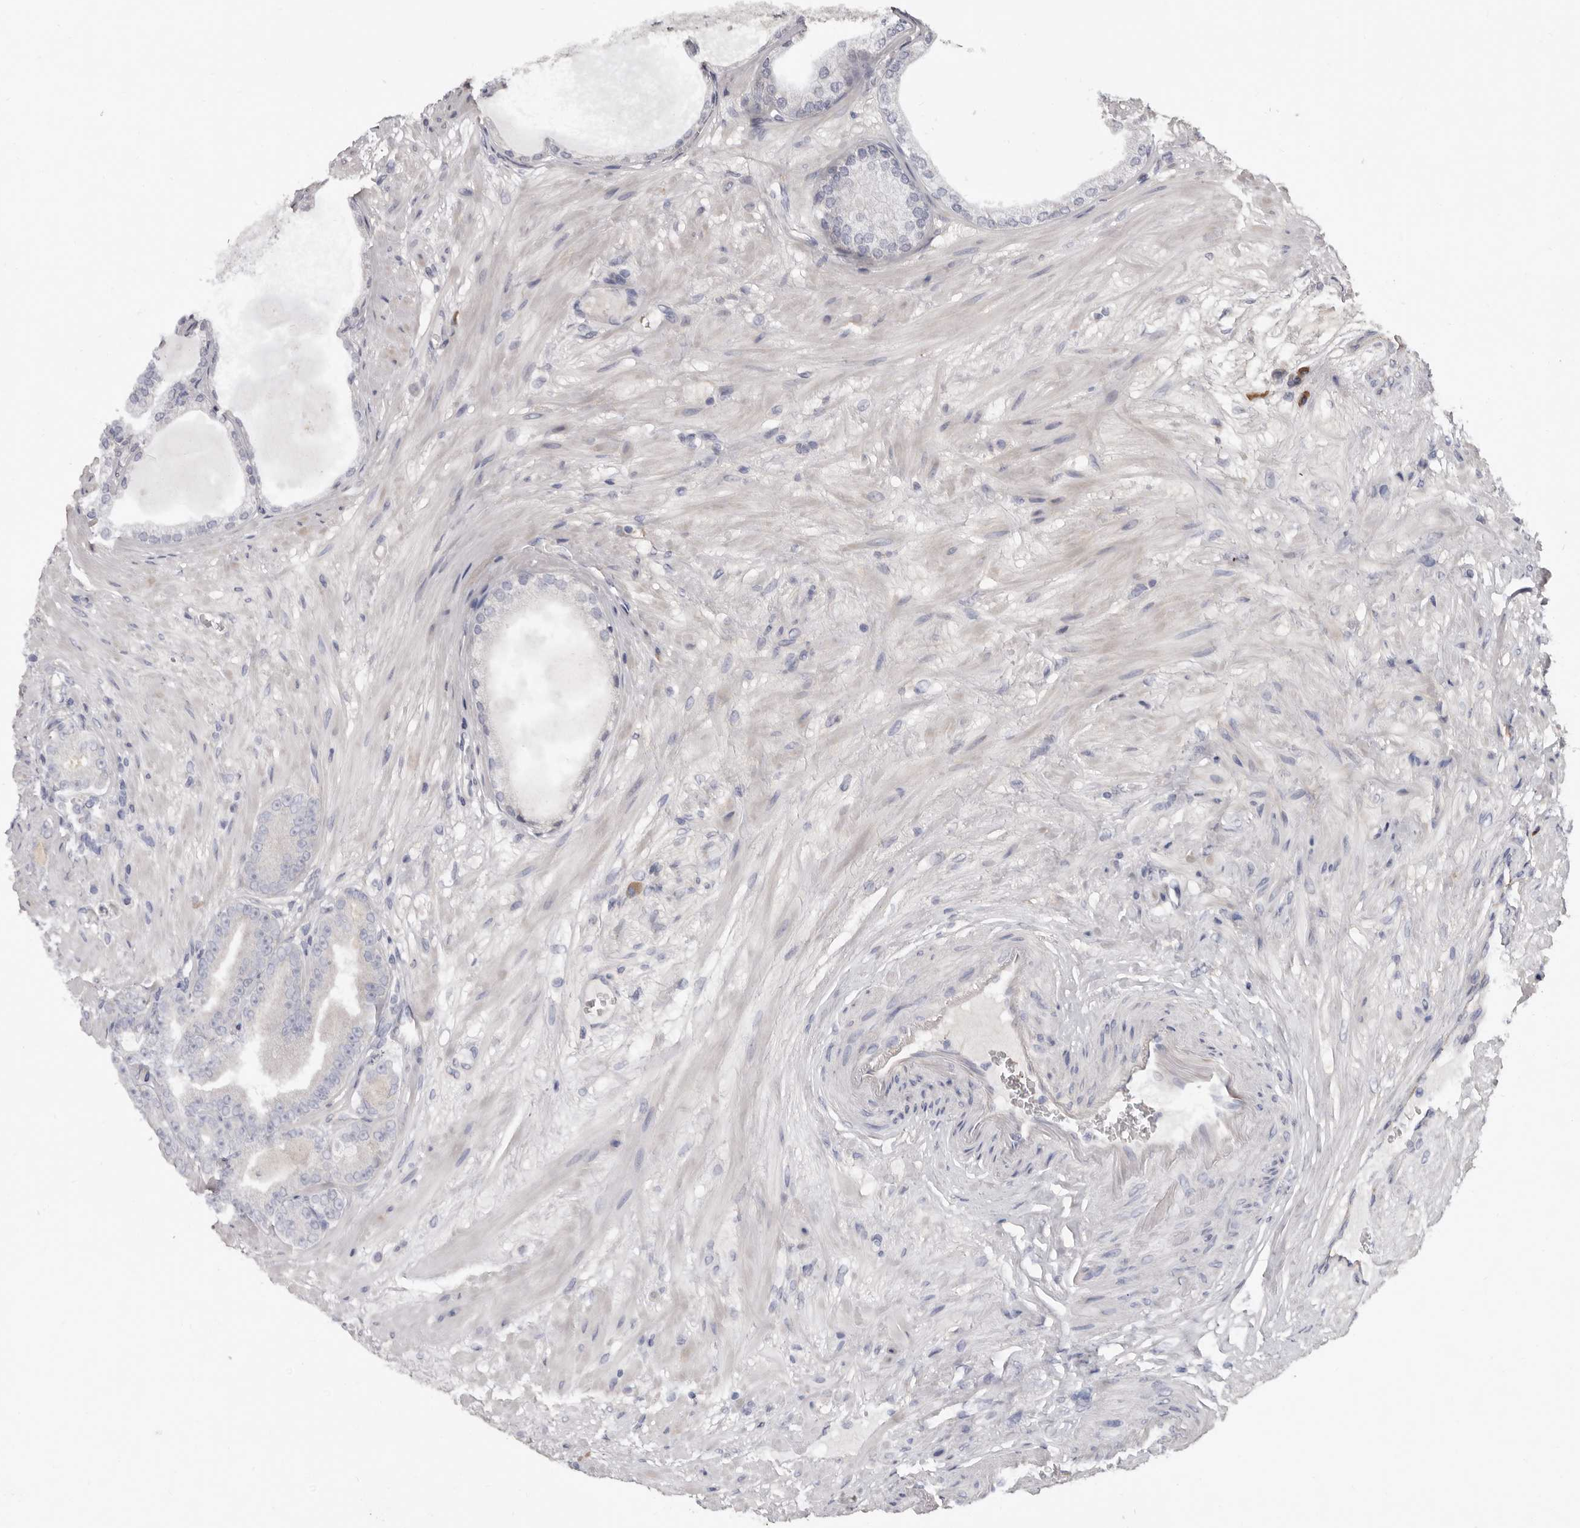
{"staining": {"intensity": "negative", "quantity": "none", "location": "none"}, "tissue": "prostate cancer", "cell_type": "Tumor cells", "image_type": "cancer", "snomed": [{"axis": "morphology", "description": "Adenocarcinoma, Low grade"}, {"axis": "topography", "description": "Prostate"}], "caption": "An IHC micrograph of prostate cancer is shown. There is no staining in tumor cells of prostate cancer. The staining is performed using DAB brown chromogen with nuclei counter-stained in using hematoxylin.", "gene": "SPTA1", "patient": {"sex": "male", "age": 63}}